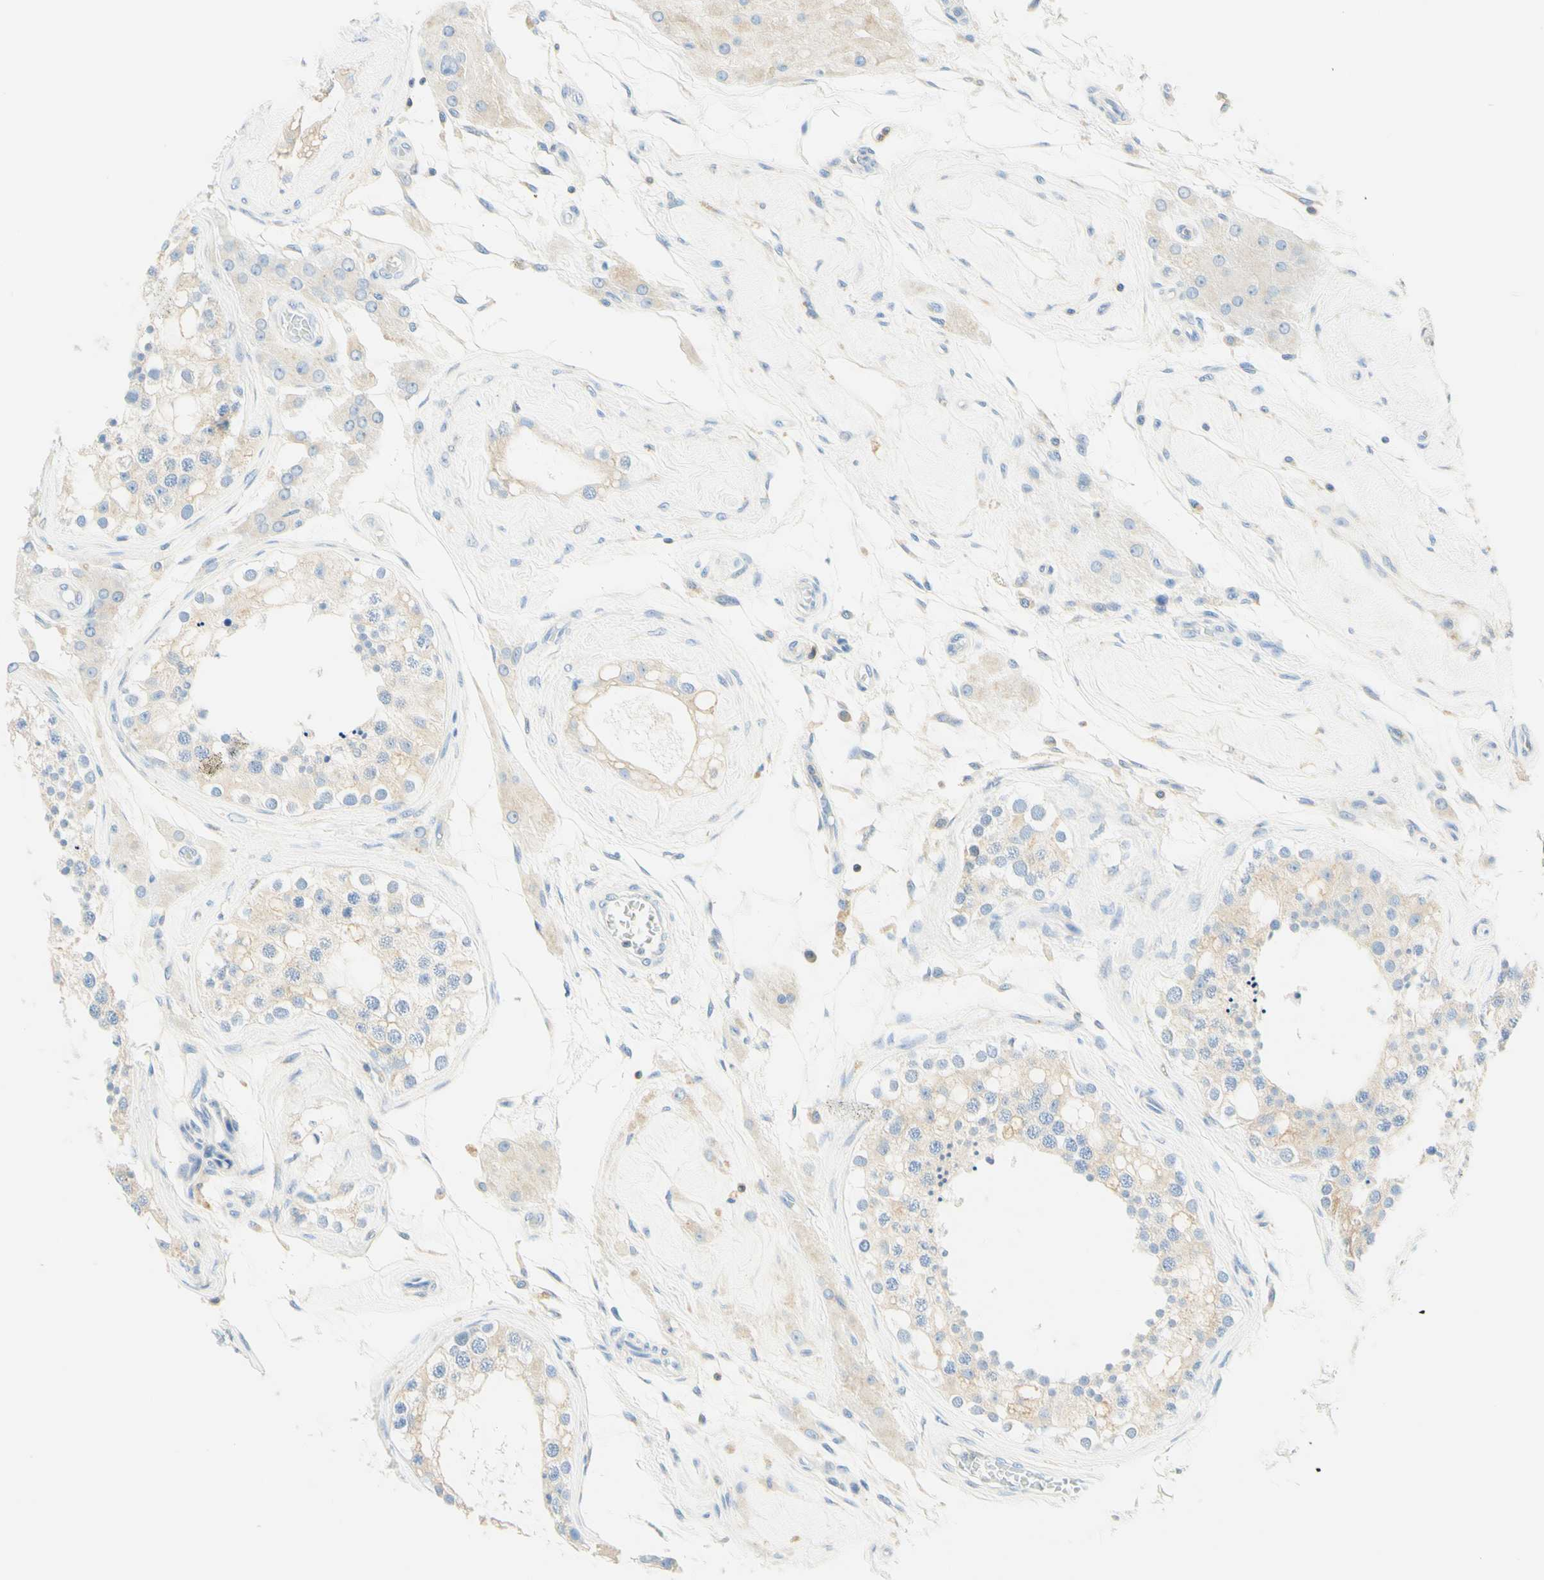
{"staining": {"intensity": "negative", "quantity": "none", "location": "none"}, "tissue": "testis", "cell_type": "Cells in seminiferous ducts", "image_type": "normal", "snomed": [{"axis": "morphology", "description": "Normal tissue, NOS"}, {"axis": "topography", "description": "Testis"}], "caption": "Immunohistochemical staining of normal testis shows no significant staining in cells in seminiferous ducts. (Stains: DAB (3,3'-diaminobenzidine) IHC with hematoxylin counter stain, Microscopy: brightfield microscopy at high magnification).", "gene": "LAT", "patient": {"sex": "male", "age": 68}}